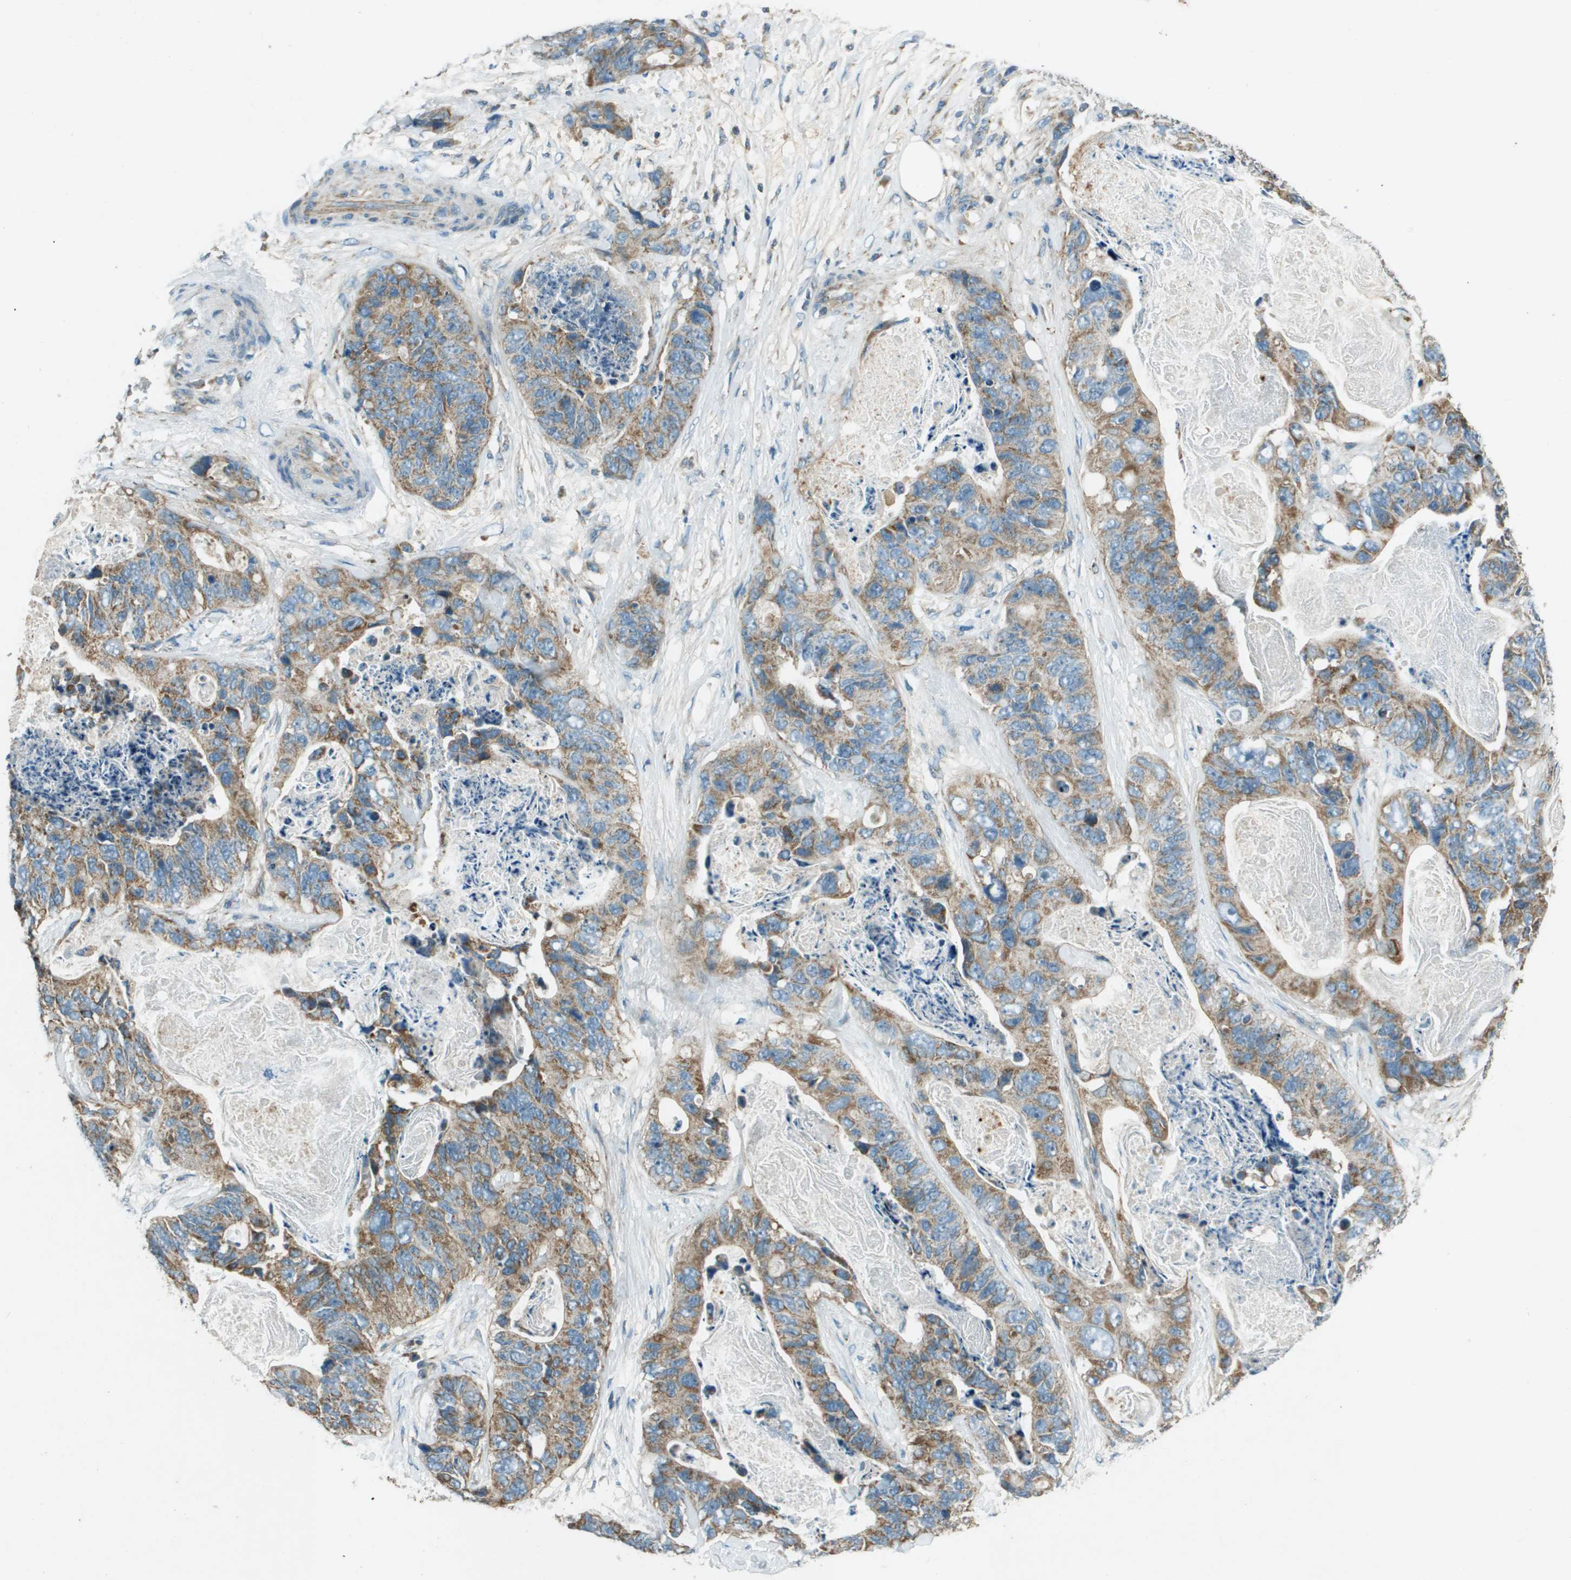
{"staining": {"intensity": "moderate", "quantity": ">75%", "location": "cytoplasmic/membranous"}, "tissue": "stomach cancer", "cell_type": "Tumor cells", "image_type": "cancer", "snomed": [{"axis": "morphology", "description": "Adenocarcinoma, NOS"}, {"axis": "topography", "description": "Stomach"}], "caption": "Human stomach cancer (adenocarcinoma) stained with a protein marker displays moderate staining in tumor cells.", "gene": "MIGA1", "patient": {"sex": "female", "age": 89}}